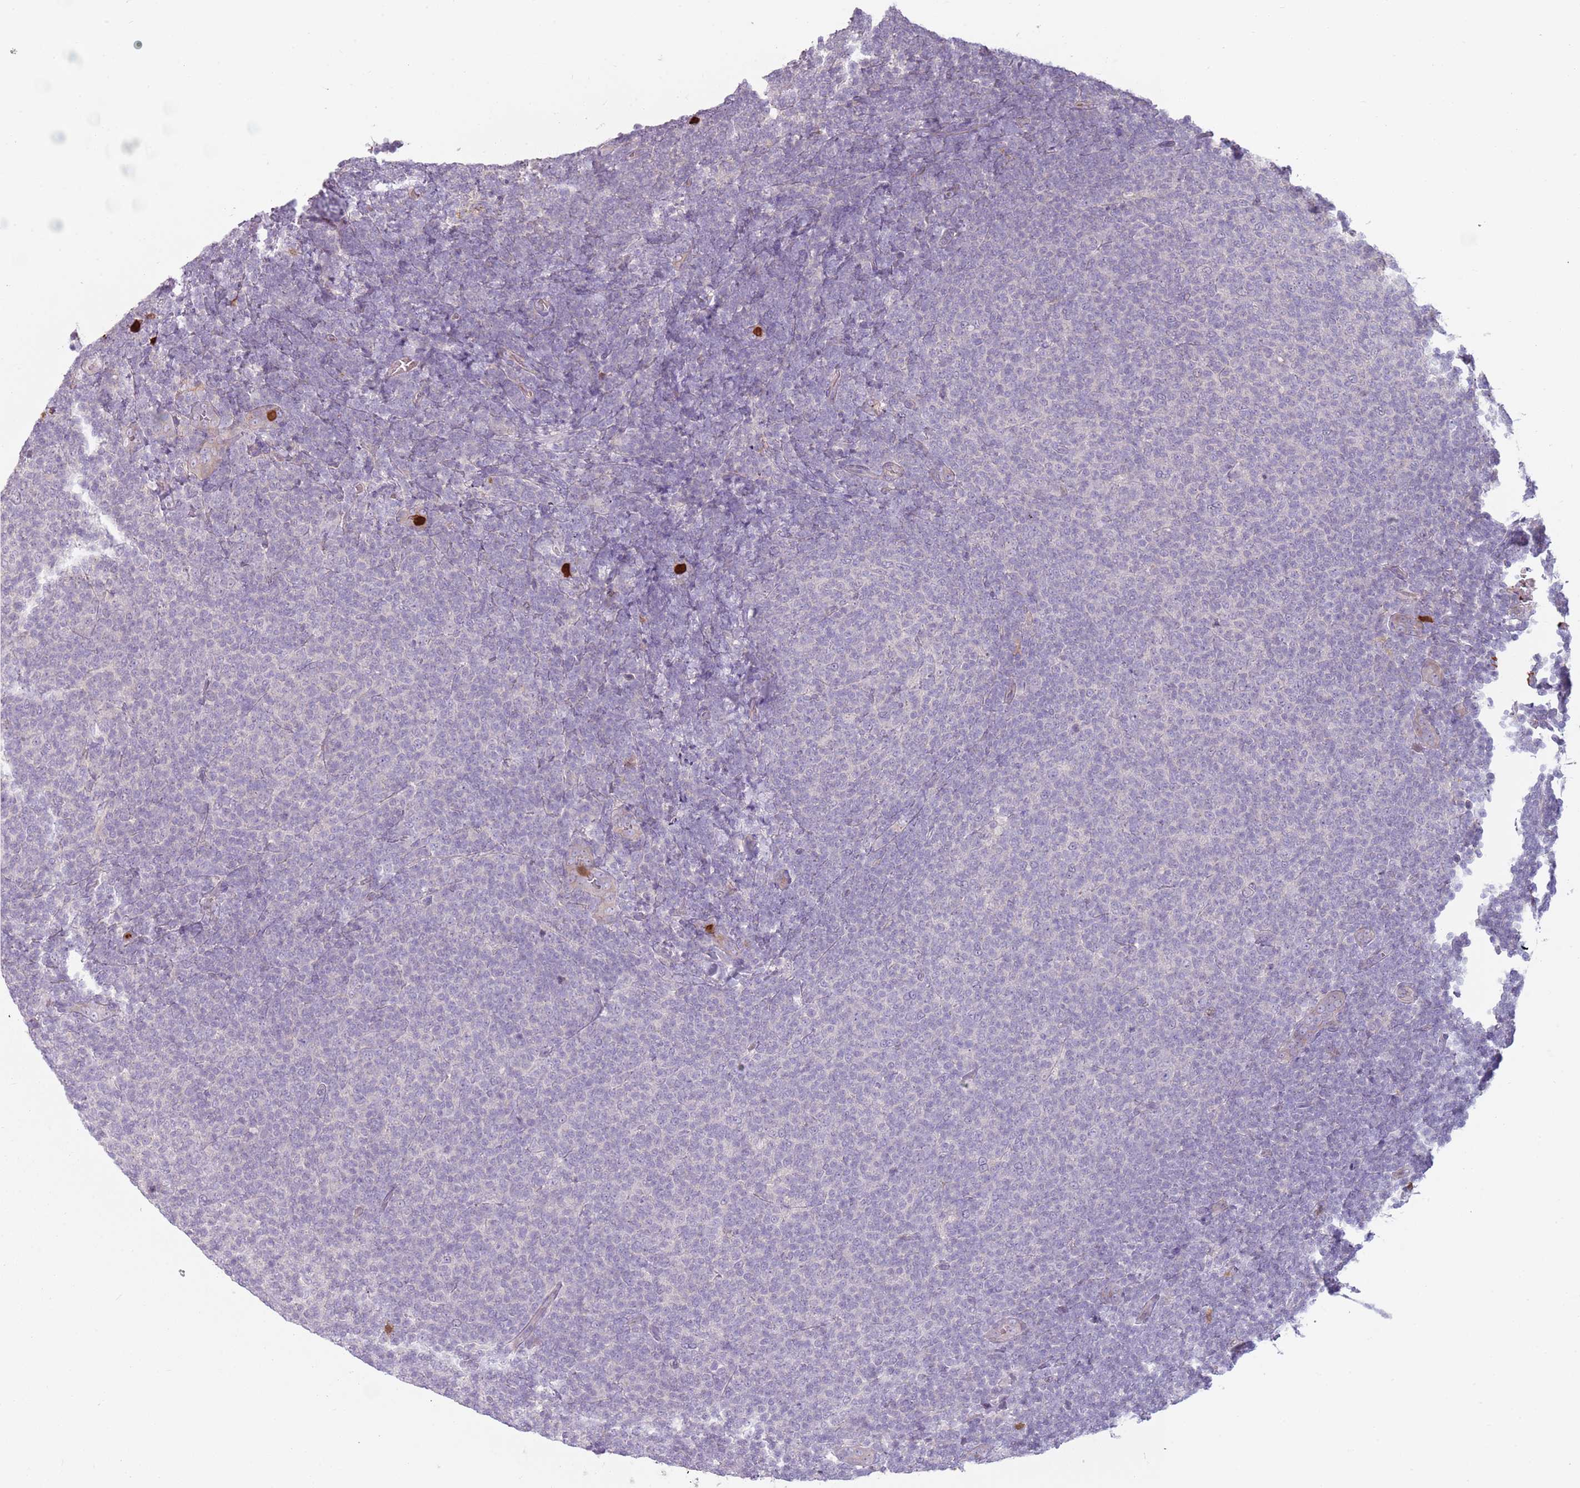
{"staining": {"intensity": "negative", "quantity": "none", "location": "none"}, "tissue": "lymphoma", "cell_type": "Tumor cells", "image_type": "cancer", "snomed": [{"axis": "morphology", "description": "Malignant lymphoma, non-Hodgkin's type, Low grade"}, {"axis": "topography", "description": "Lymph node"}], "caption": "Protein analysis of malignant lymphoma, non-Hodgkin's type (low-grade) reveals no significant staining in tumor cells. The staining was performed using DAB (3,3'-diaminobenzidine) to visualize the protein expression in brown, while the nuclei were stained in blue with hematoxylin (Magnification: 20x).", "gene": "SPAG4", "patient": {"sex": "male", "age": 66}}